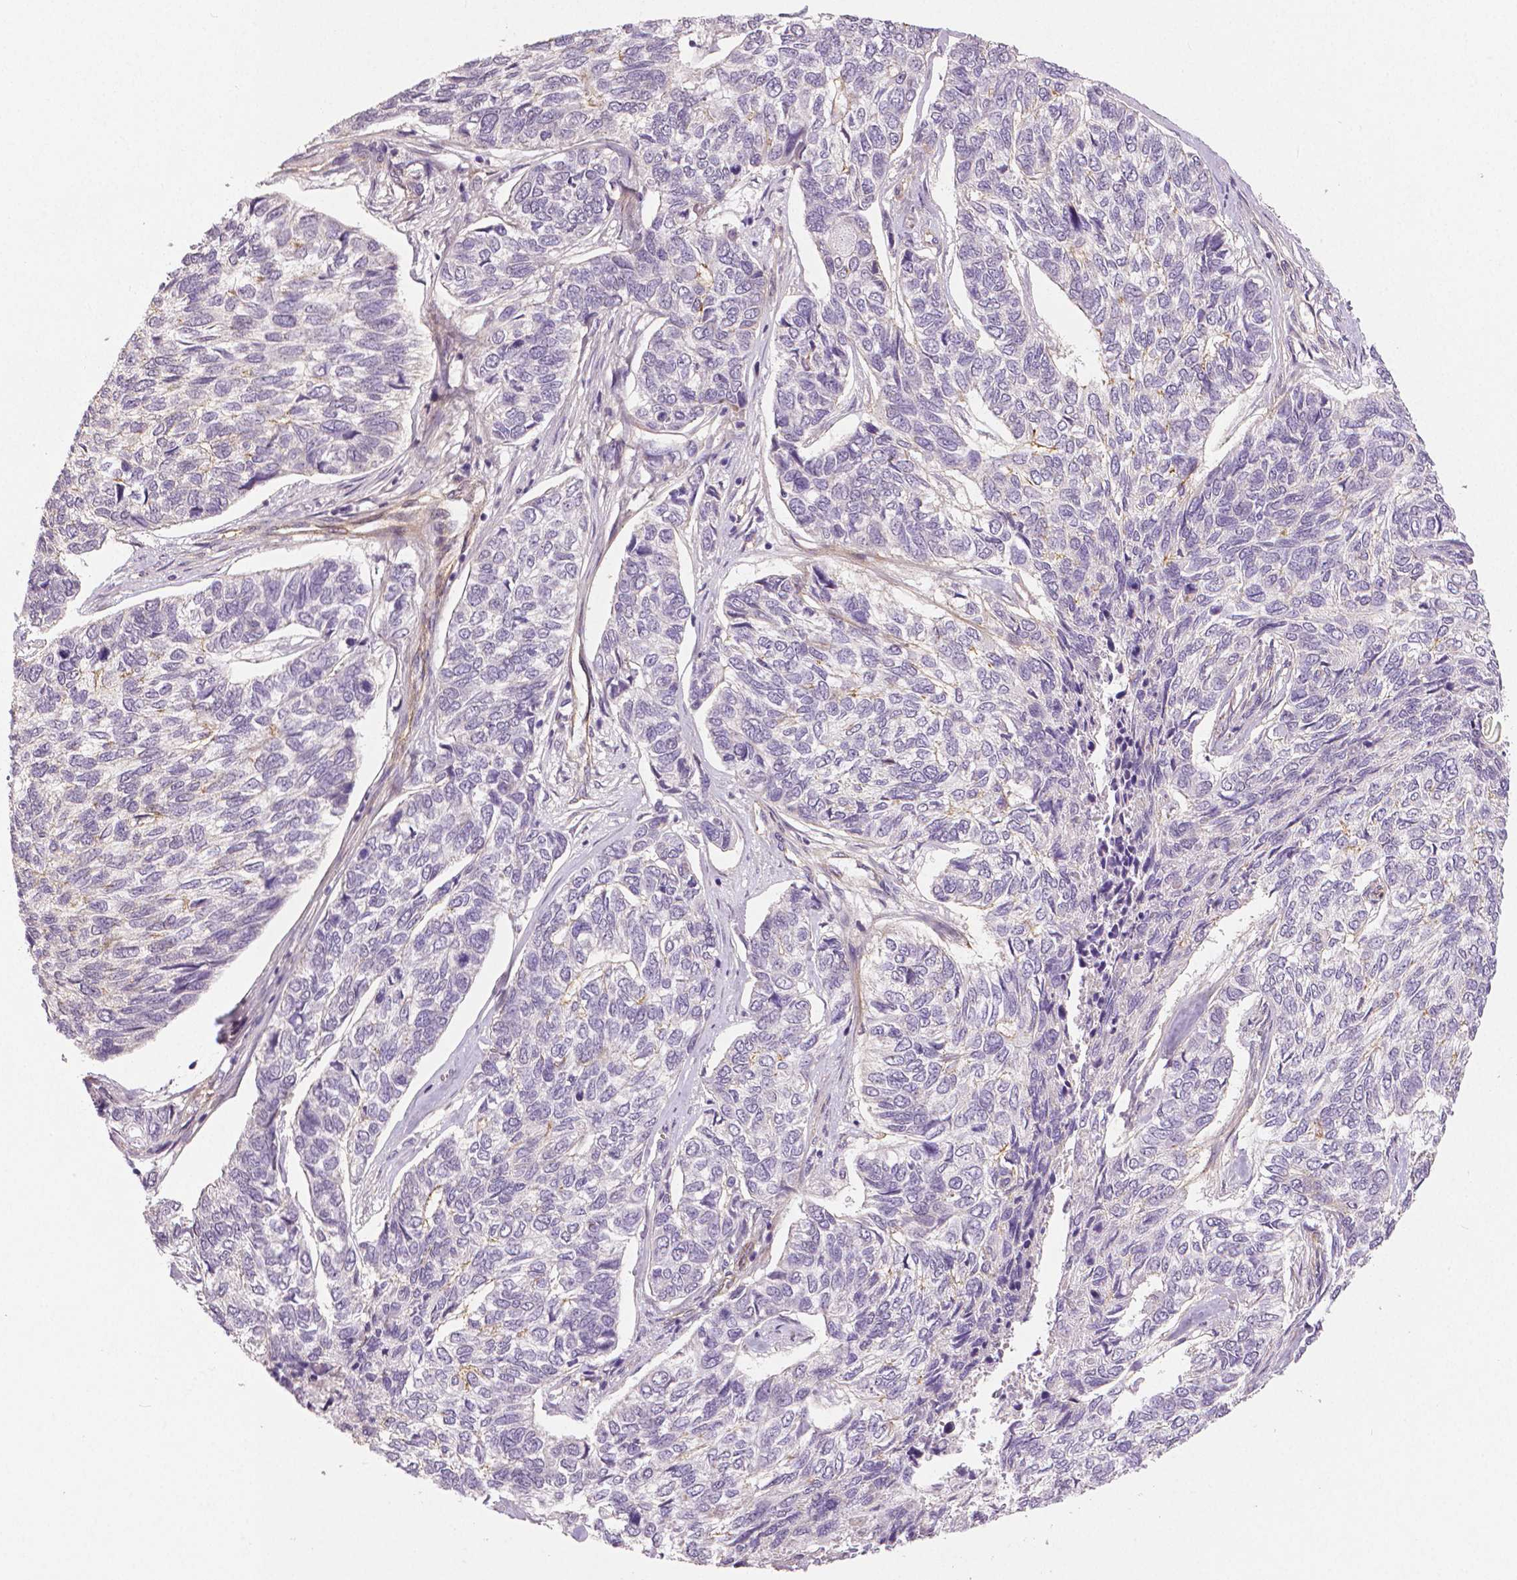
{"staining": {"intensity": "negative", "quantity": "none", "location": "none"}, "tissue": "skin cancer", "cell_type": "Tumor cells", "image_type": "cancer", "snomed": [{"axis": "morphology", "description": "Basal cell carcinoma"}, {"axis": "topography", "description": "Skin"}], "caption": "DAB (3,3'-diaminobenzidine) immunohistochemical staining of human skin cancer (basal cell carcinoma) displays no significant expression in tumor cells.", "gene": "FLT1", "patient": {"sex": "female", "age": 65}}